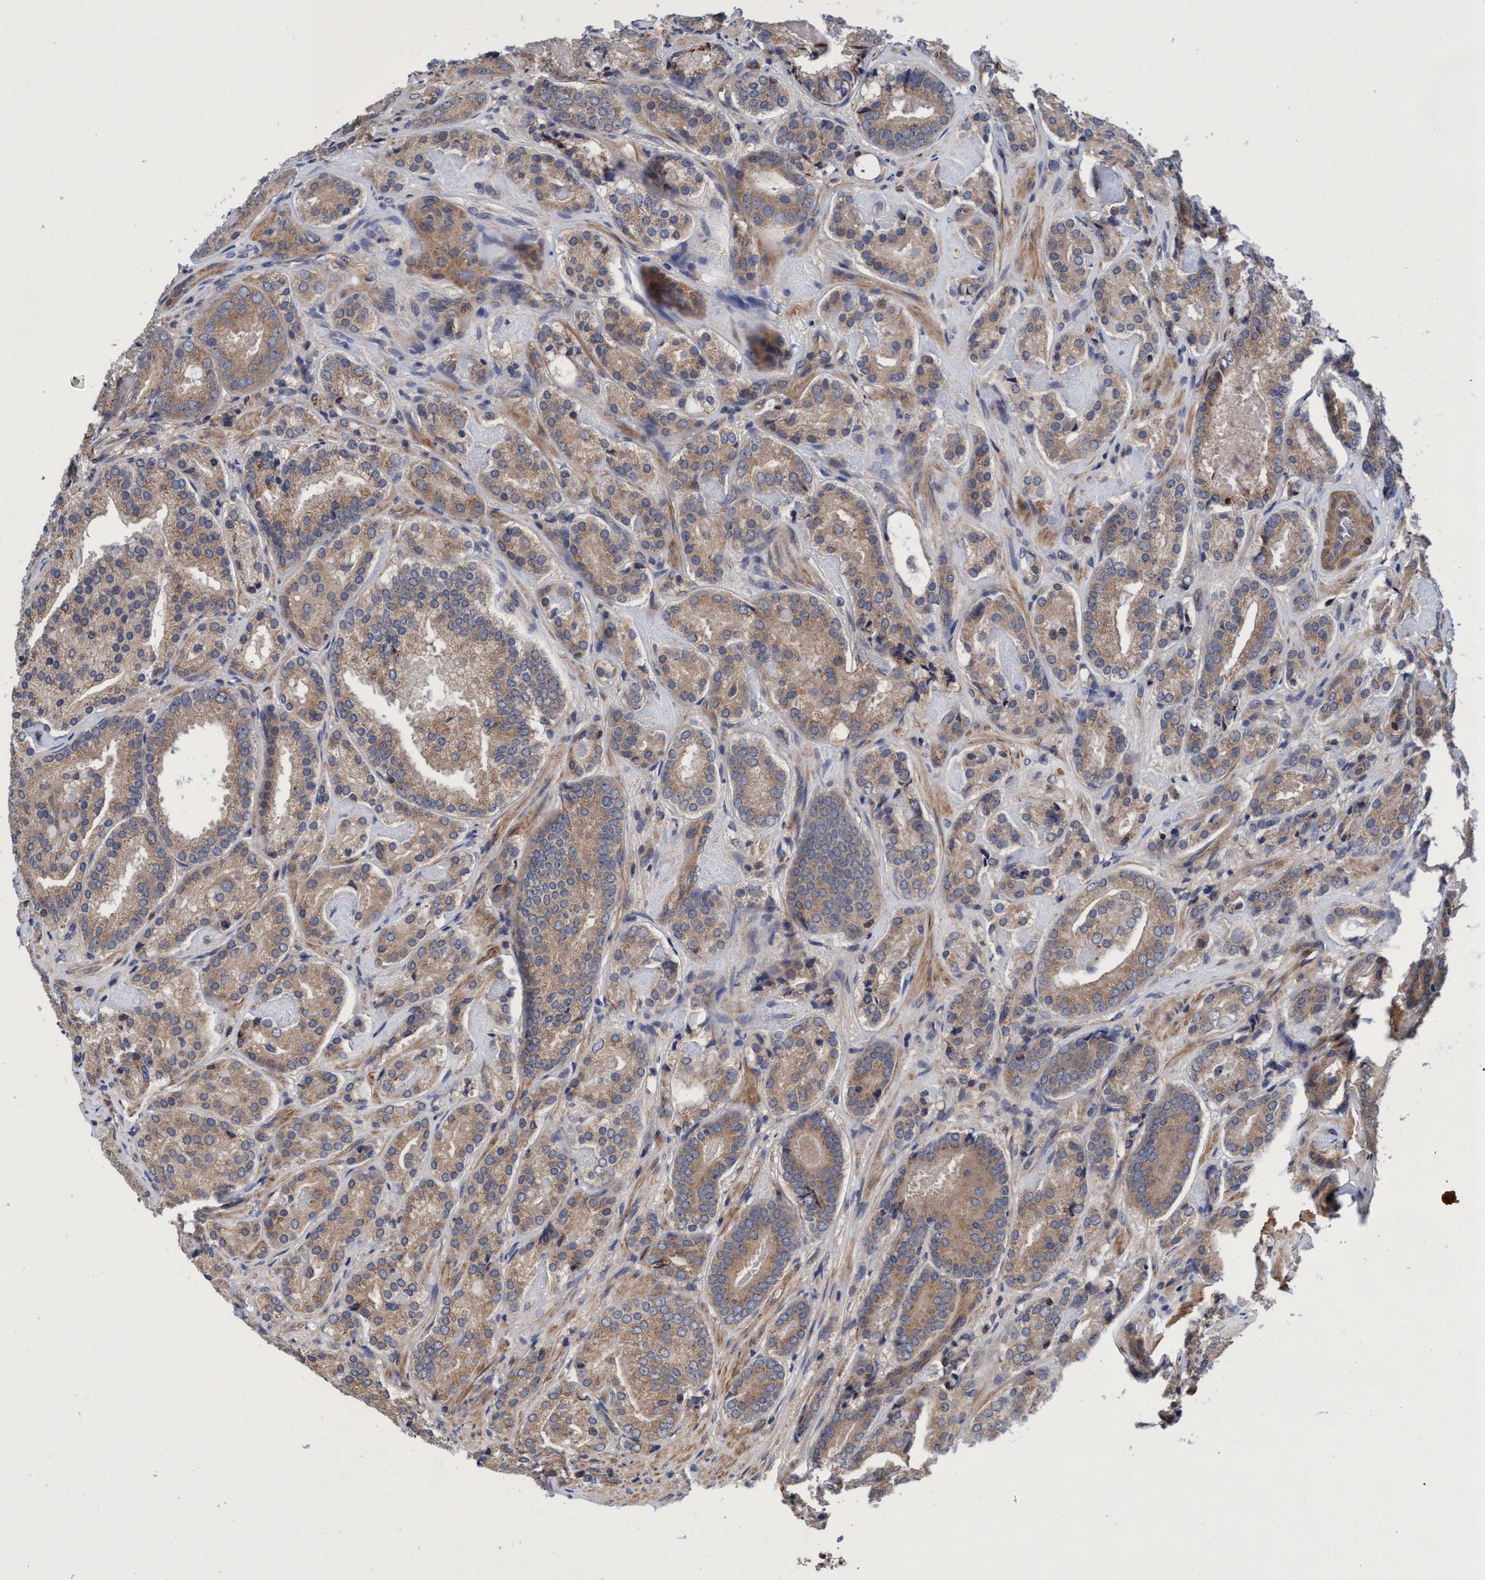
{"staining": {"intensity": "moderate", "quantity": ">75%", "location": "cytoplasmic/membranous"}, "tissue": "prostate cancer", "cell_type": "Tumor cells", "image_type": "cancer", "snomed": [{"axis": "morphology", "description": "Adenocarcinoma, Low grade"}, {"axis": "topography", "description": "Prostate"}], "caption": "Human low-grade adenocarcinoma (prostate) stained with a protein marker shows moderate staining in tumor cells.", "gene": "CALCOCO2", "patient": {"sex": "male", "age": 69}}